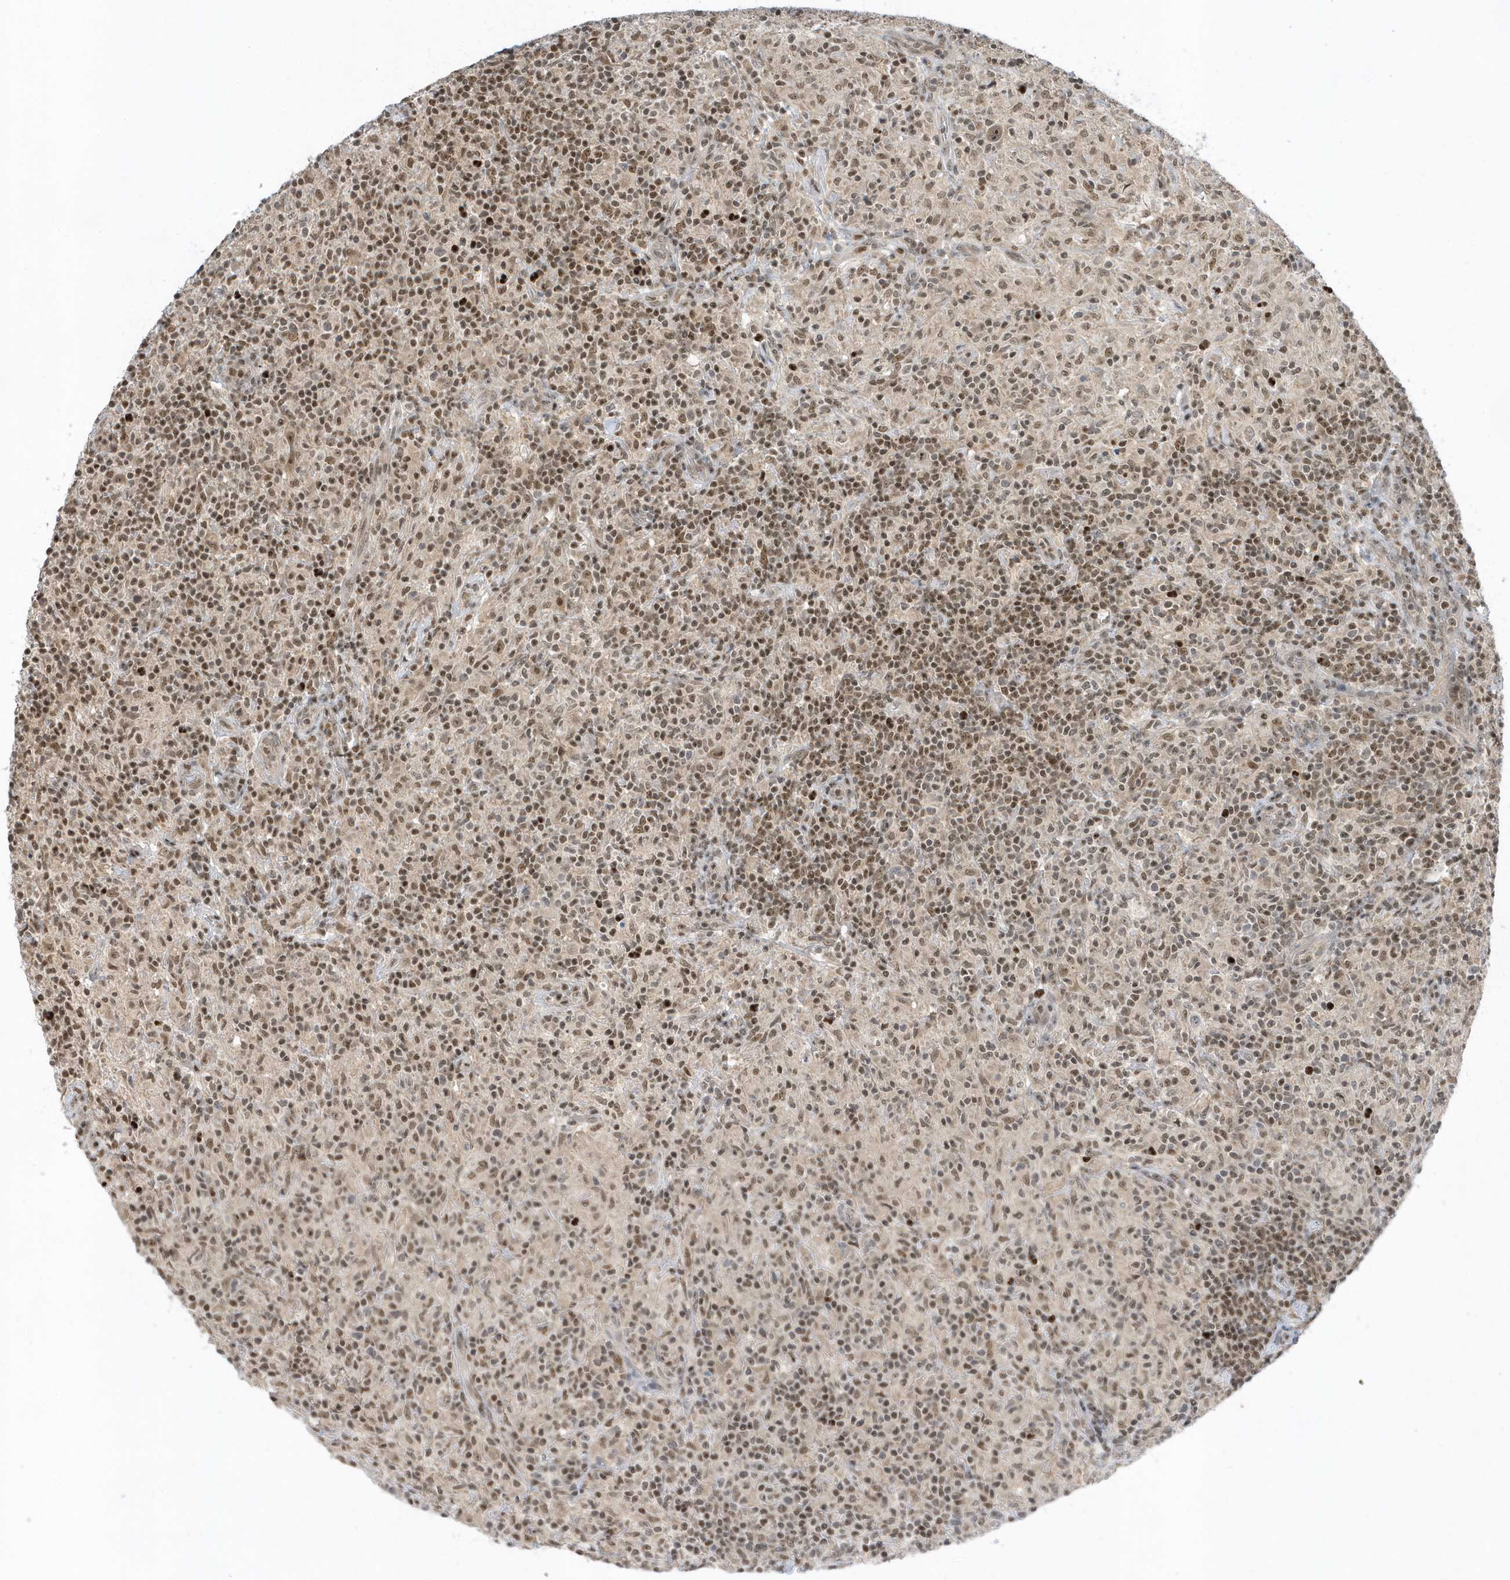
{"staining": {"intensity": "weak", "quantity": ">75%", "location": "nuclear"}, "tissue": "lymphoma", "cell_type": "Tumor cells", "image_type": "cancer", "snomed": [{"axis": "morphology", "description": "Hodgkin's disease, NOS"}, {"axis": "topography", "description": "Lymph node"}], "caption": "A brown stain labels weak nuclear staining of a protein in human Hodgkin's disease tumor cells.", "gene": "ZNF740", "patient": {"sex": "male", "age": 70}}